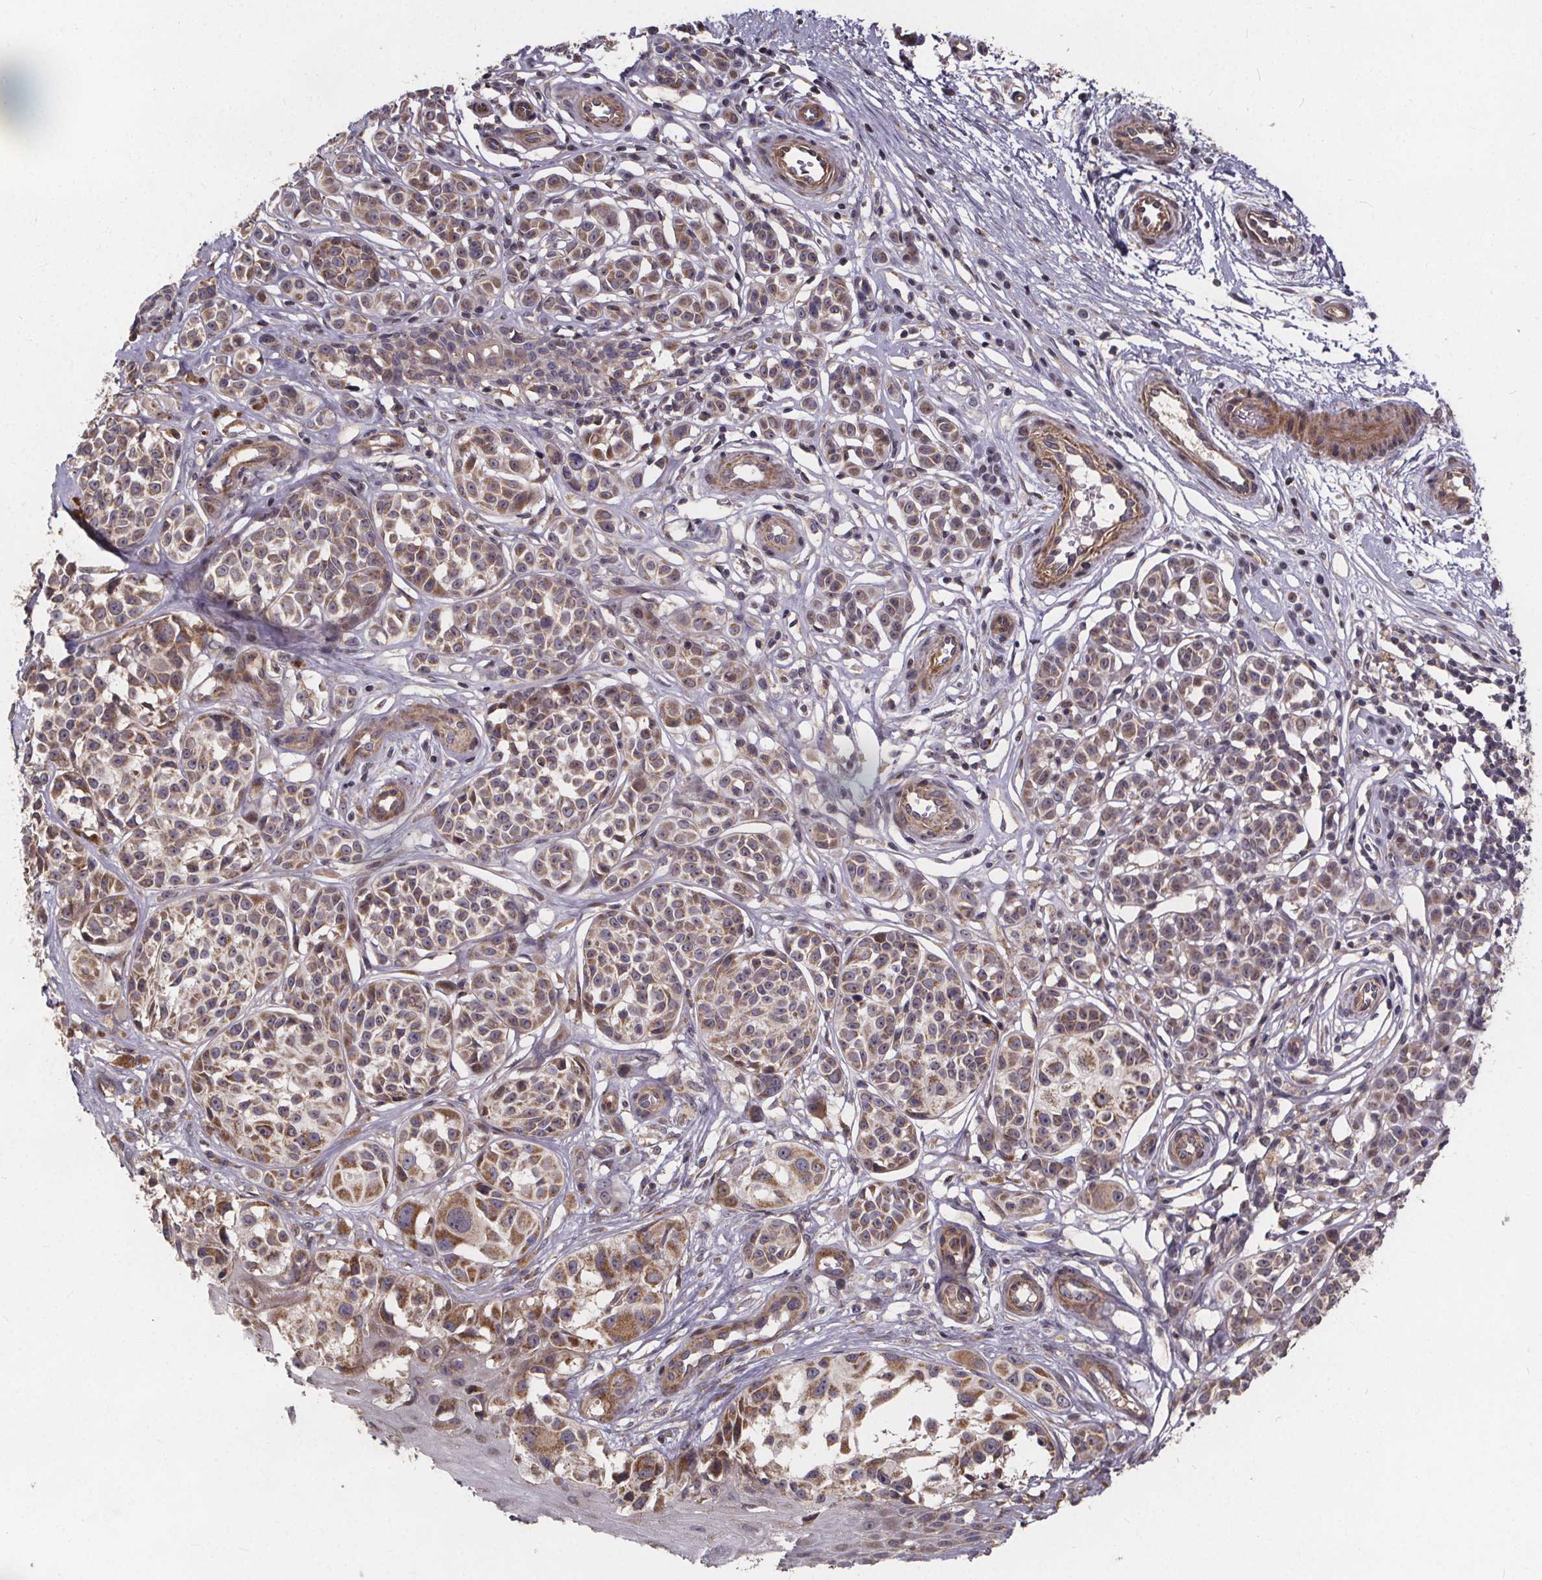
{"staining": {"intensity": "moderate", "quantity": "25%-75%", "location": "cytoplasmic/membranous"}, "tissue": "melanoma", "cell_type": "Tumor cells", "image_type": "cancer", "snomed": [{"axis": "morphology", "description": "Malignant melanoma, NOS"}, {"axis": "topography", "description": "Skin"}], "caption": "High-power microscopy captured an immunohistochemistry (IHC) micrograph of melanoma, revealing moderate cytoplasmic/membranous positivity in about 25%-75% of tumor cells.", "gene": "YME1L1", "patient": {"sex": "female", "age": 90}}